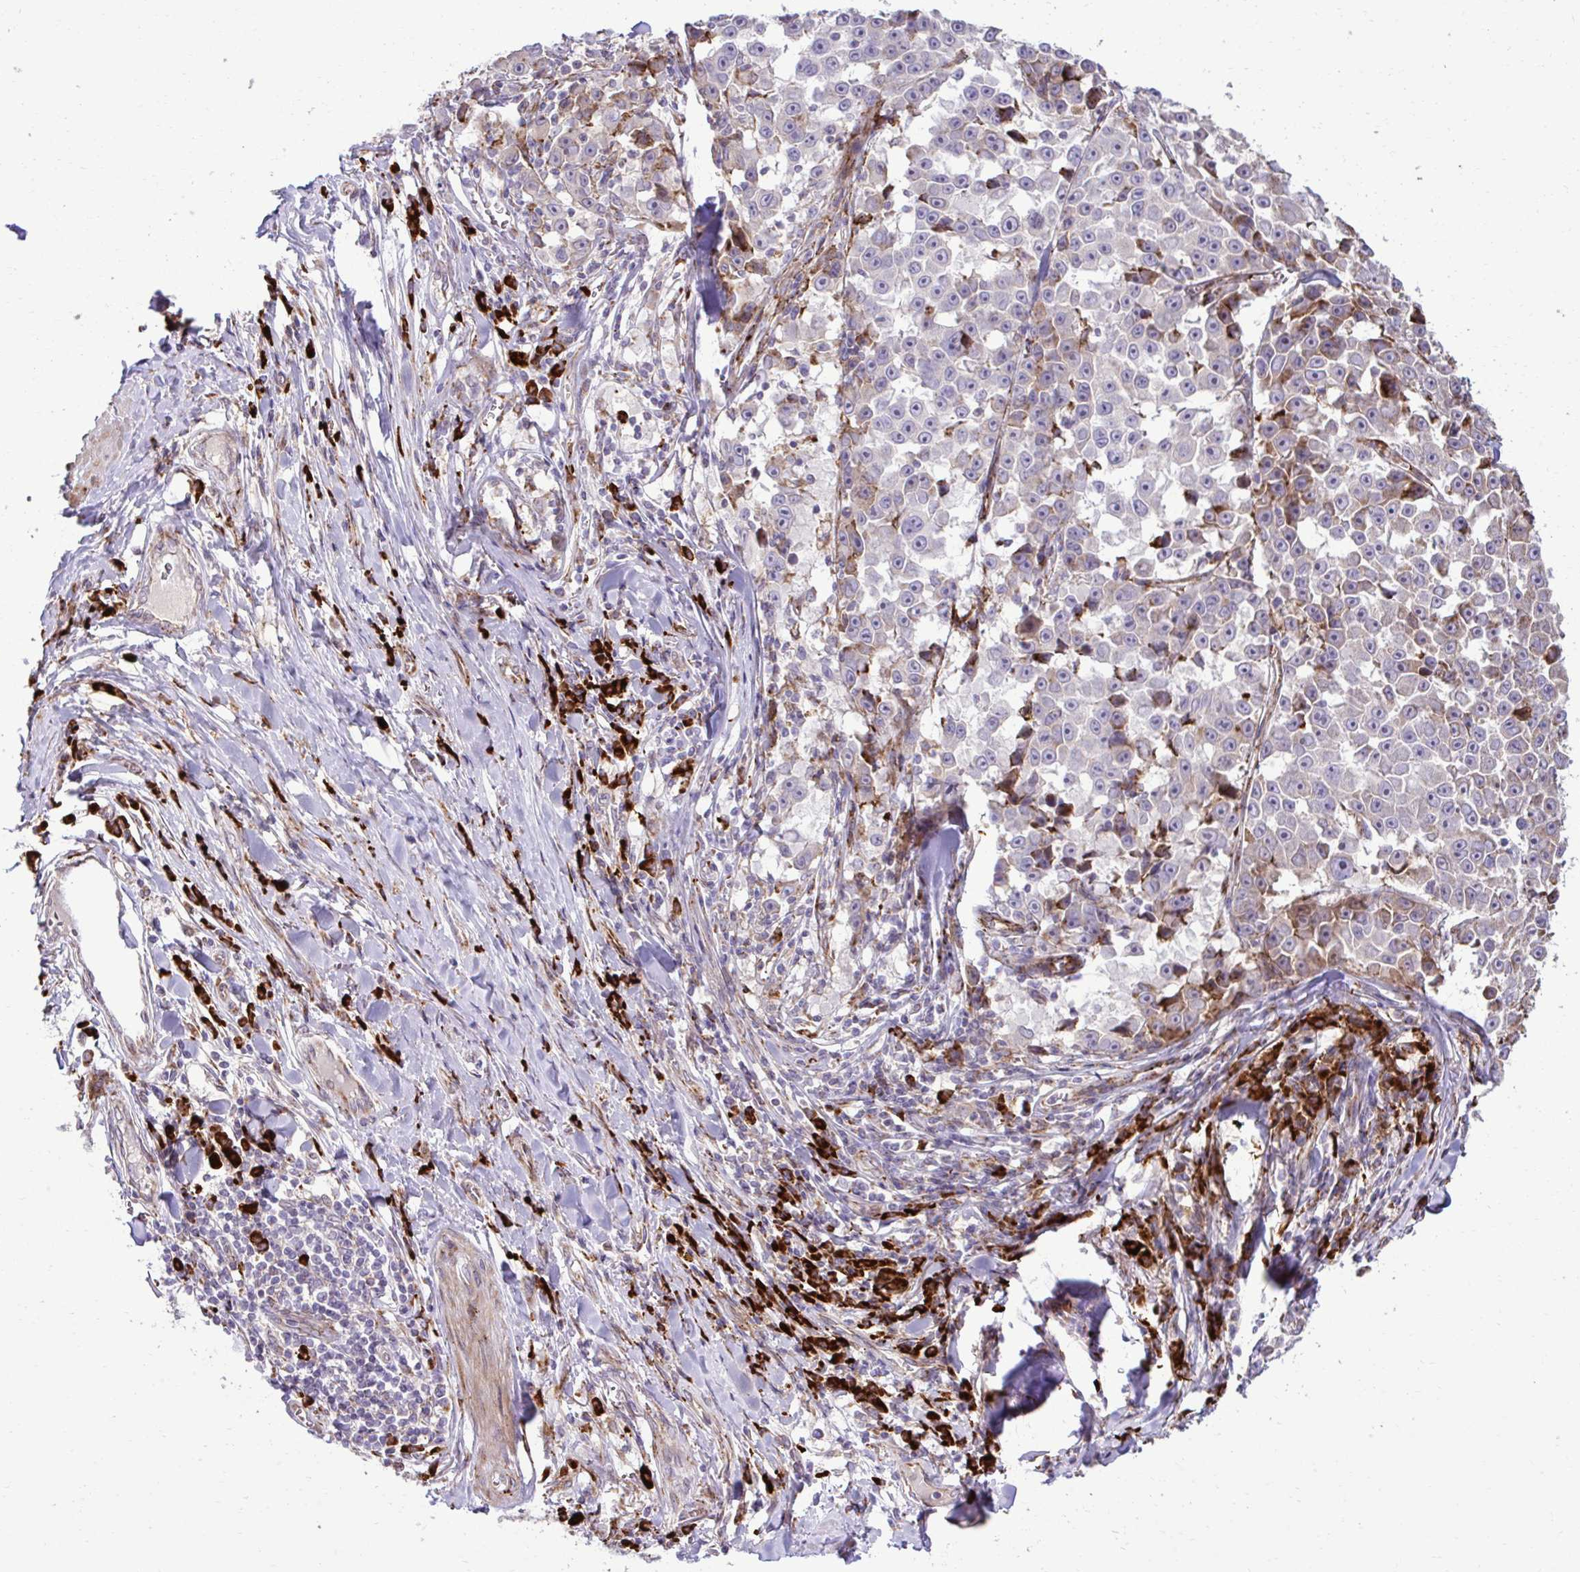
{"staining": {"intensity": "negative", "quantity": "none", "location": "none"}, "tissue": "melanoma", "cell_type": "Tumor cells", "image_type": "cancer", "snomed": [{"axis": "morphology", "description": "Malignant melanoma, NOS"}, {"axis": "topography", "description": "Skin"}], "caption": "Malignant melanoma was stained to show a protein in brown. There is no significant positivity in tumor cells.", "gene": "LIMS1", "patient": {"sex": "female", "age": 66}}